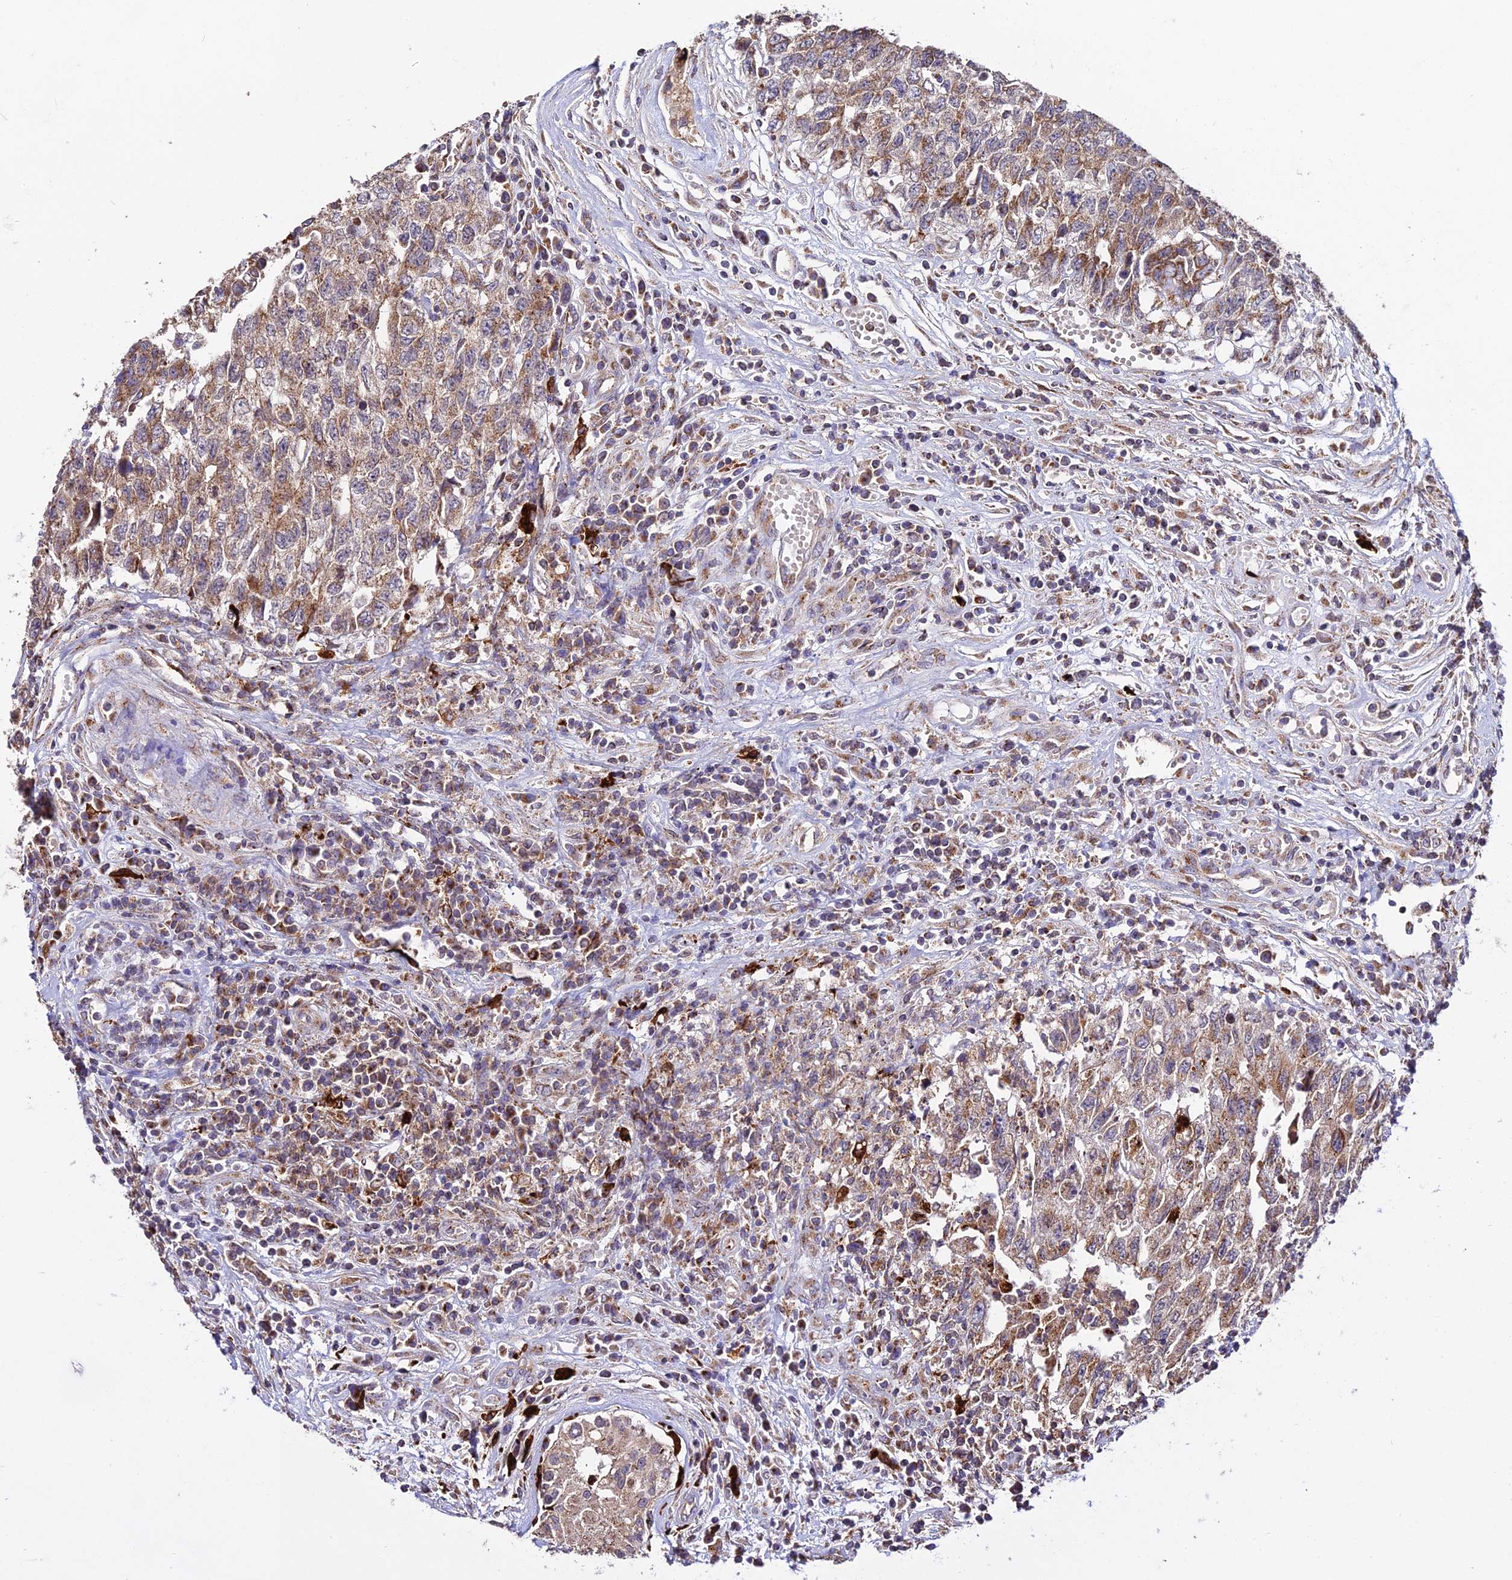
{"staining": {"intensity": "moderate", "quantity": ">75%", "location": "cytoplasmic/membranous"}, "tissue": "testis cancer", "cell_type": "Tumor cells", "image_type": "cancer", "snomed": [{"axis": "morphology", "description": "Carcinoma, Embryonal, NOS"}, {"axis": "topography", "description": "Testis"}], "caption": "Immunohistochemistry micrograph of neoplastic tissue: human testis cancer stained using IHC reveals medium levels of moderate protein expression localized specifically in the cytoplasmic/membranous of tumor cells, appearing as a cytoplasmic/membranous brown color.", "gene": "PEX19", "patient": {"sex": "male", "age": 34}}